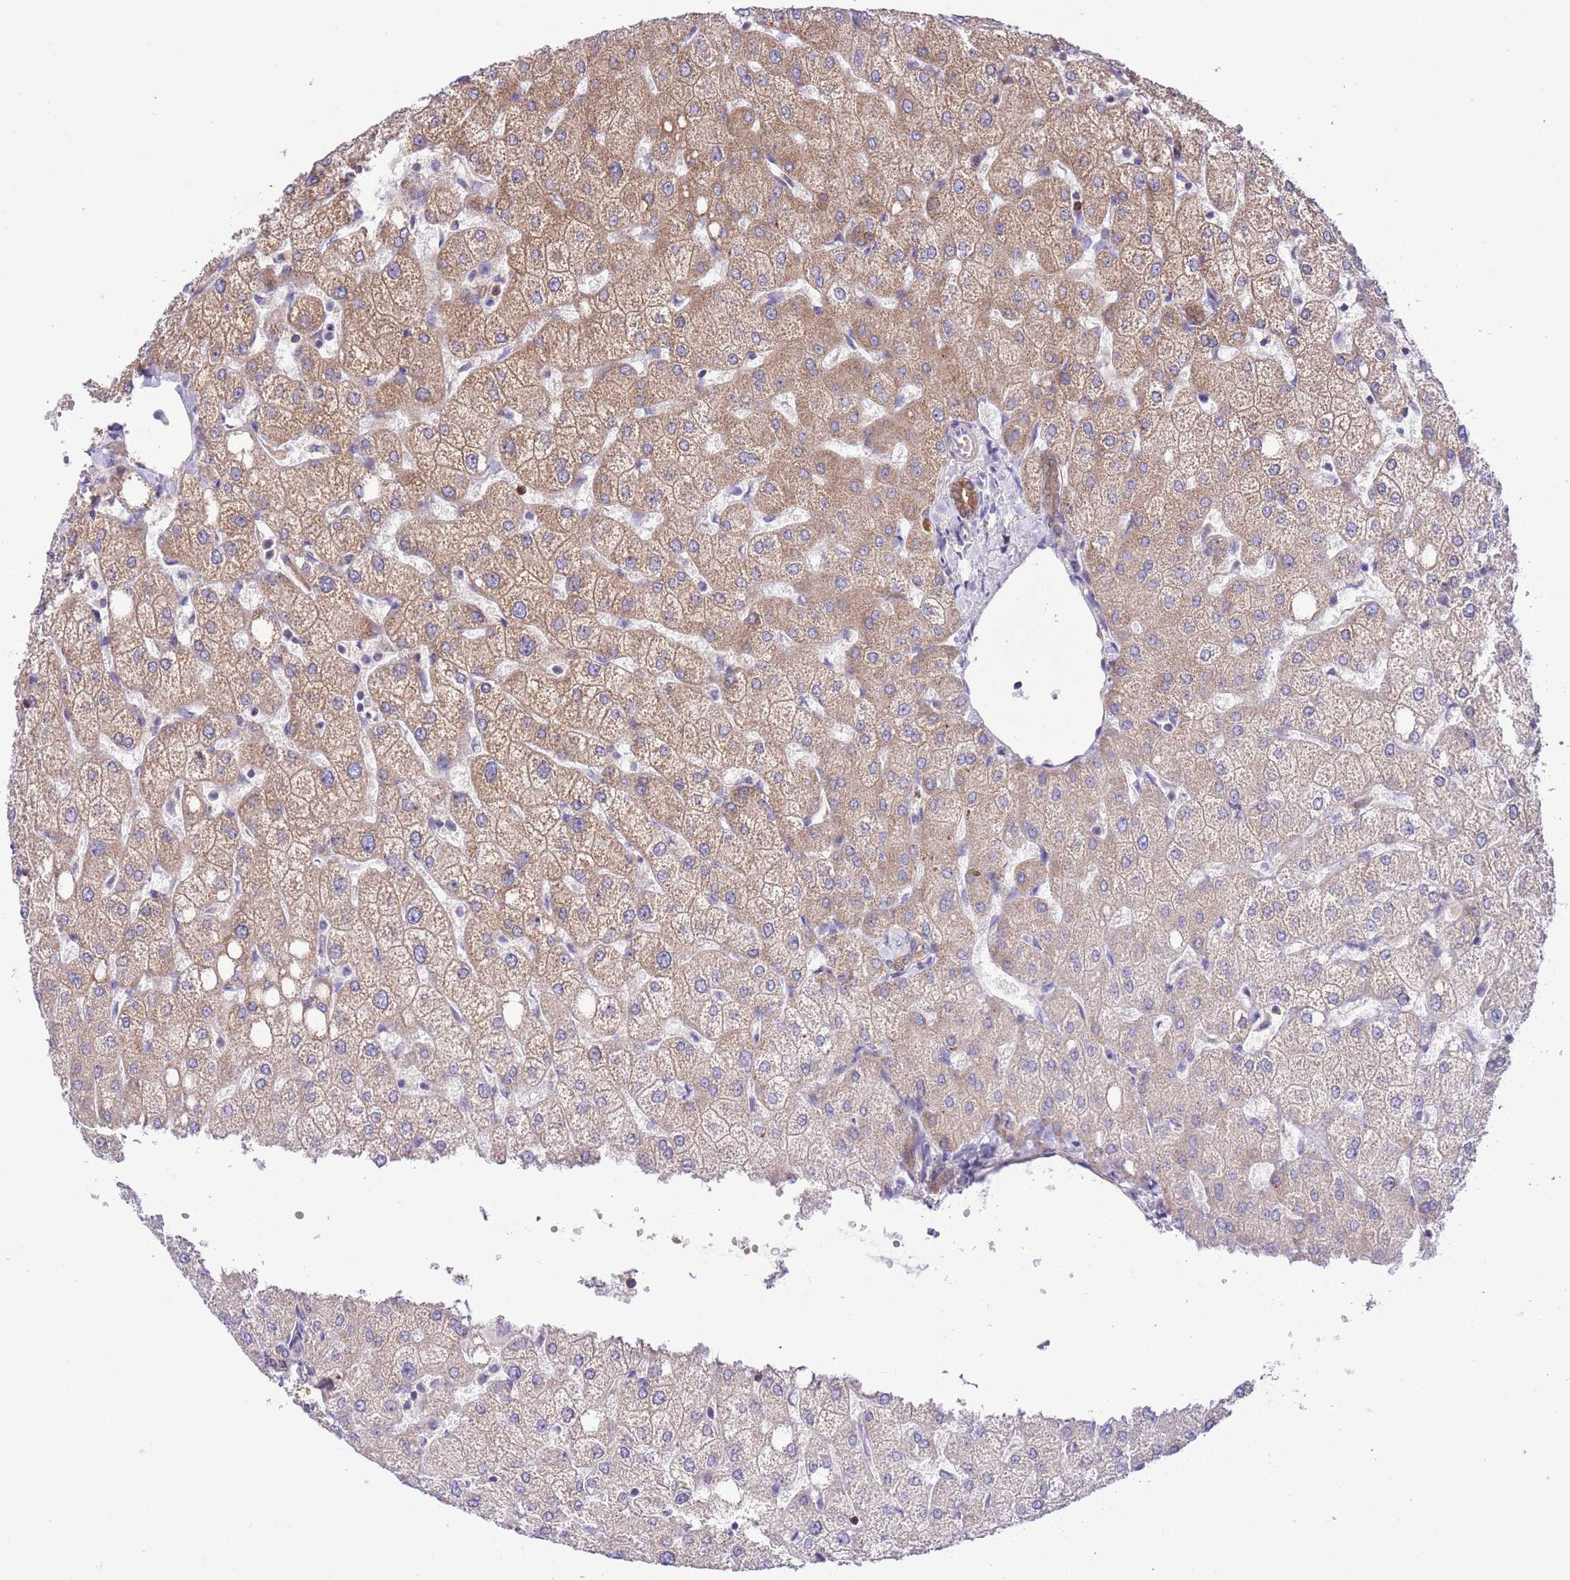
{"staining": {"intensity": "moderate", "quantity": ">75%", "location": "cytoplasmic/membranous"}, "tissue": "liver", "cell_type": "Cholangiocytes", "image_type": "normal", "snomed": [{"axis": "morphology", "description": "Normal tissue, NOS"}, {"axis": "topography", "description": "Liver"}], "caption": "Immunohistochemistry photomicrograph of benign liver: liver stained using immunohistochemistry exhibits medium levels of moderate protein expression localized specifically in the cytoplasmic/membranous of cholangiocytes, appearing as a cytoplasmic/membranous brown color.", "gene": "PRR32", "patient": {"sex": "female", "age": 54}}